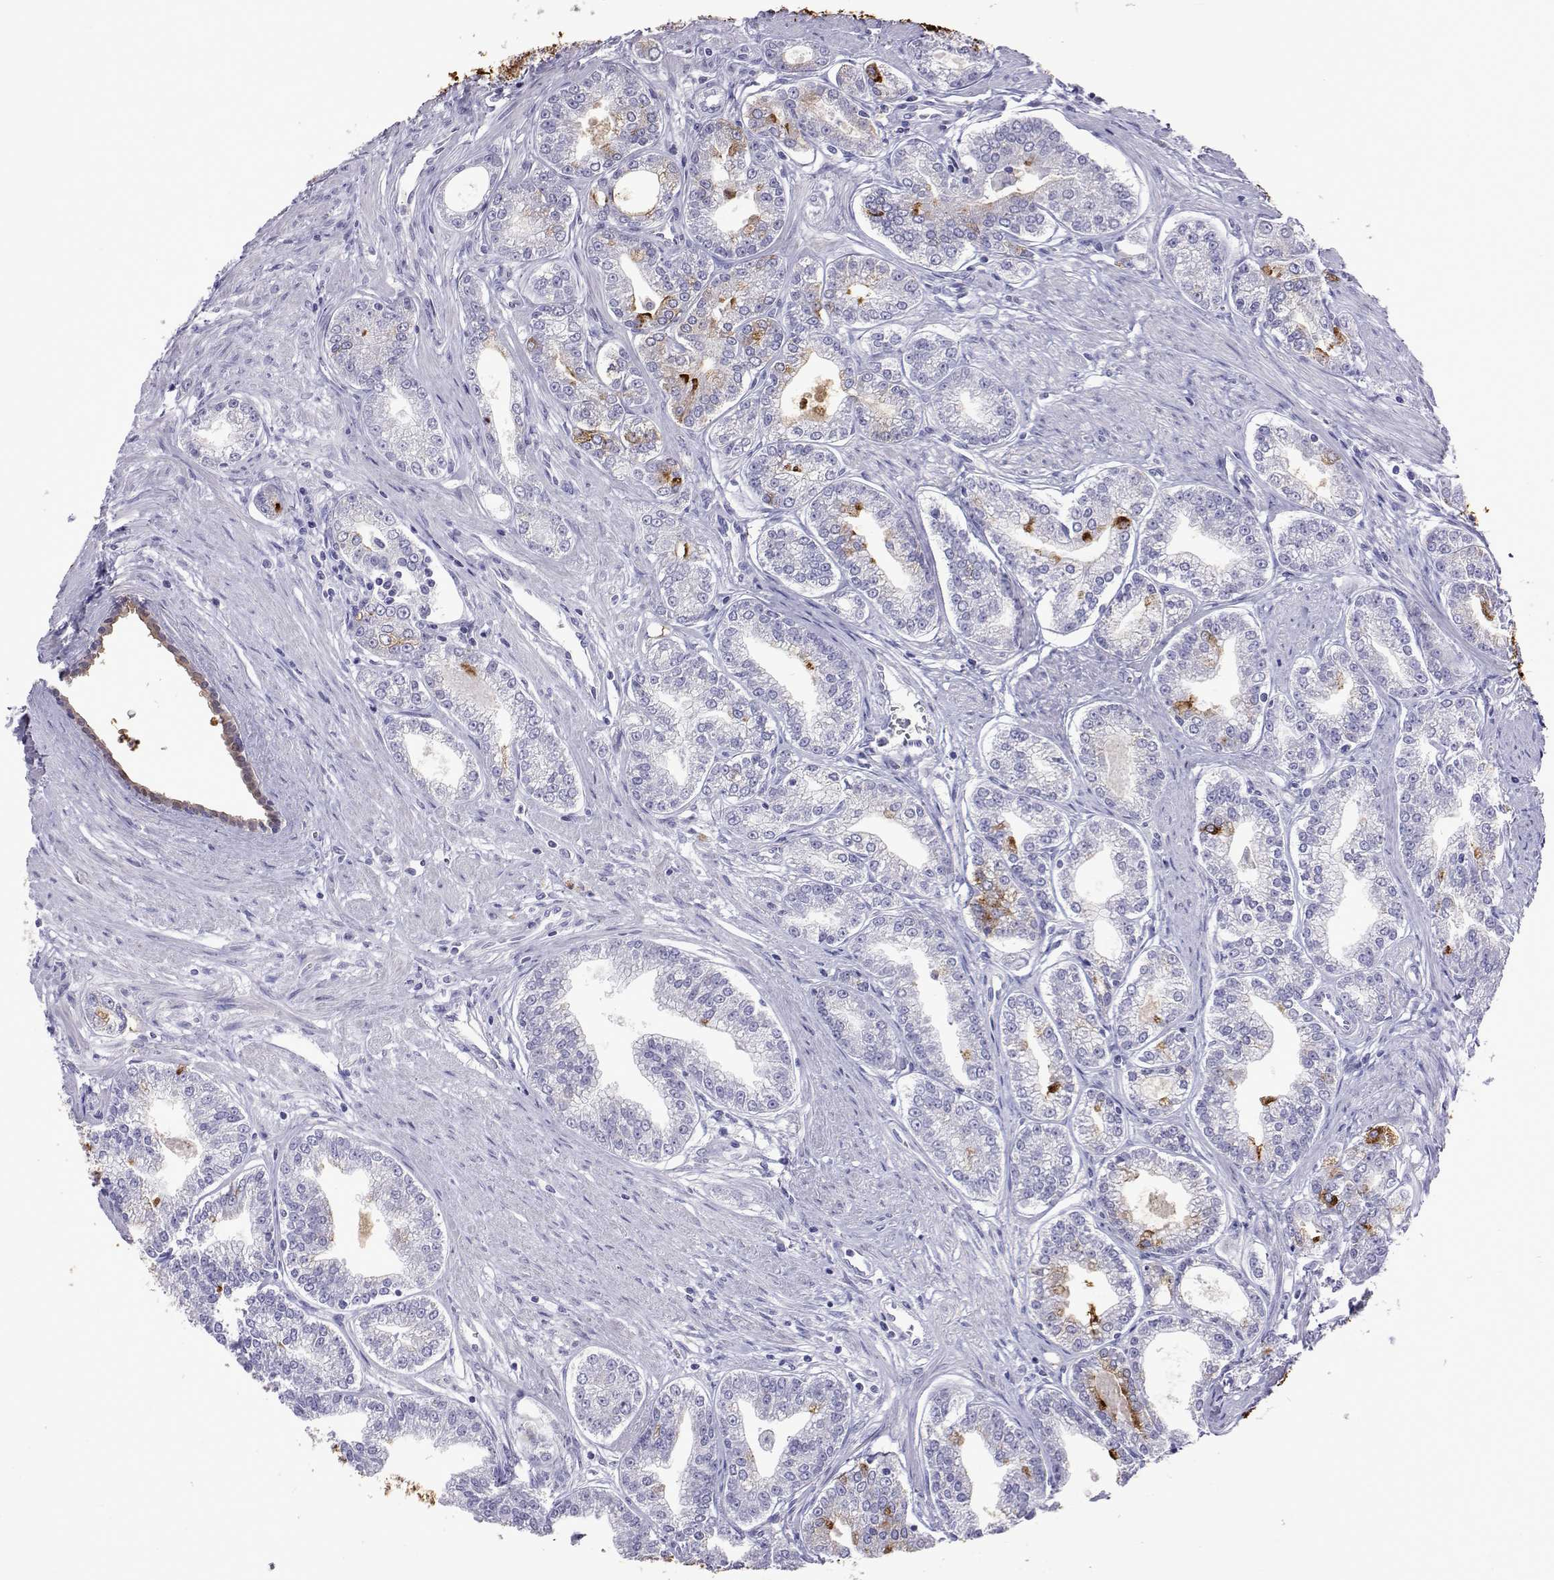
{"staining": {"intensity": "moderate", "quantity": "<25%", "location": "cytoplasmic/membranous"}, "tissue": "prostate cancer", "cell_type": "Tumor cells", "image_type": "cancer", "snomed": [{"axis": "morphology", "description": "Adenocarcinoma, NOS"}, {"axis": "topography", "description": "Prostate"}], "caption": "Protein analysis of adenocarcinoma (prostate) tissue displays moderate cytoplasmic/membranous expression in approximately <25% of tumor cells. The protein is shown in brown color, while the nuclei are stained blue.", "gene": "UMODL1", "patient": {"sex": "male", "age": 71}}